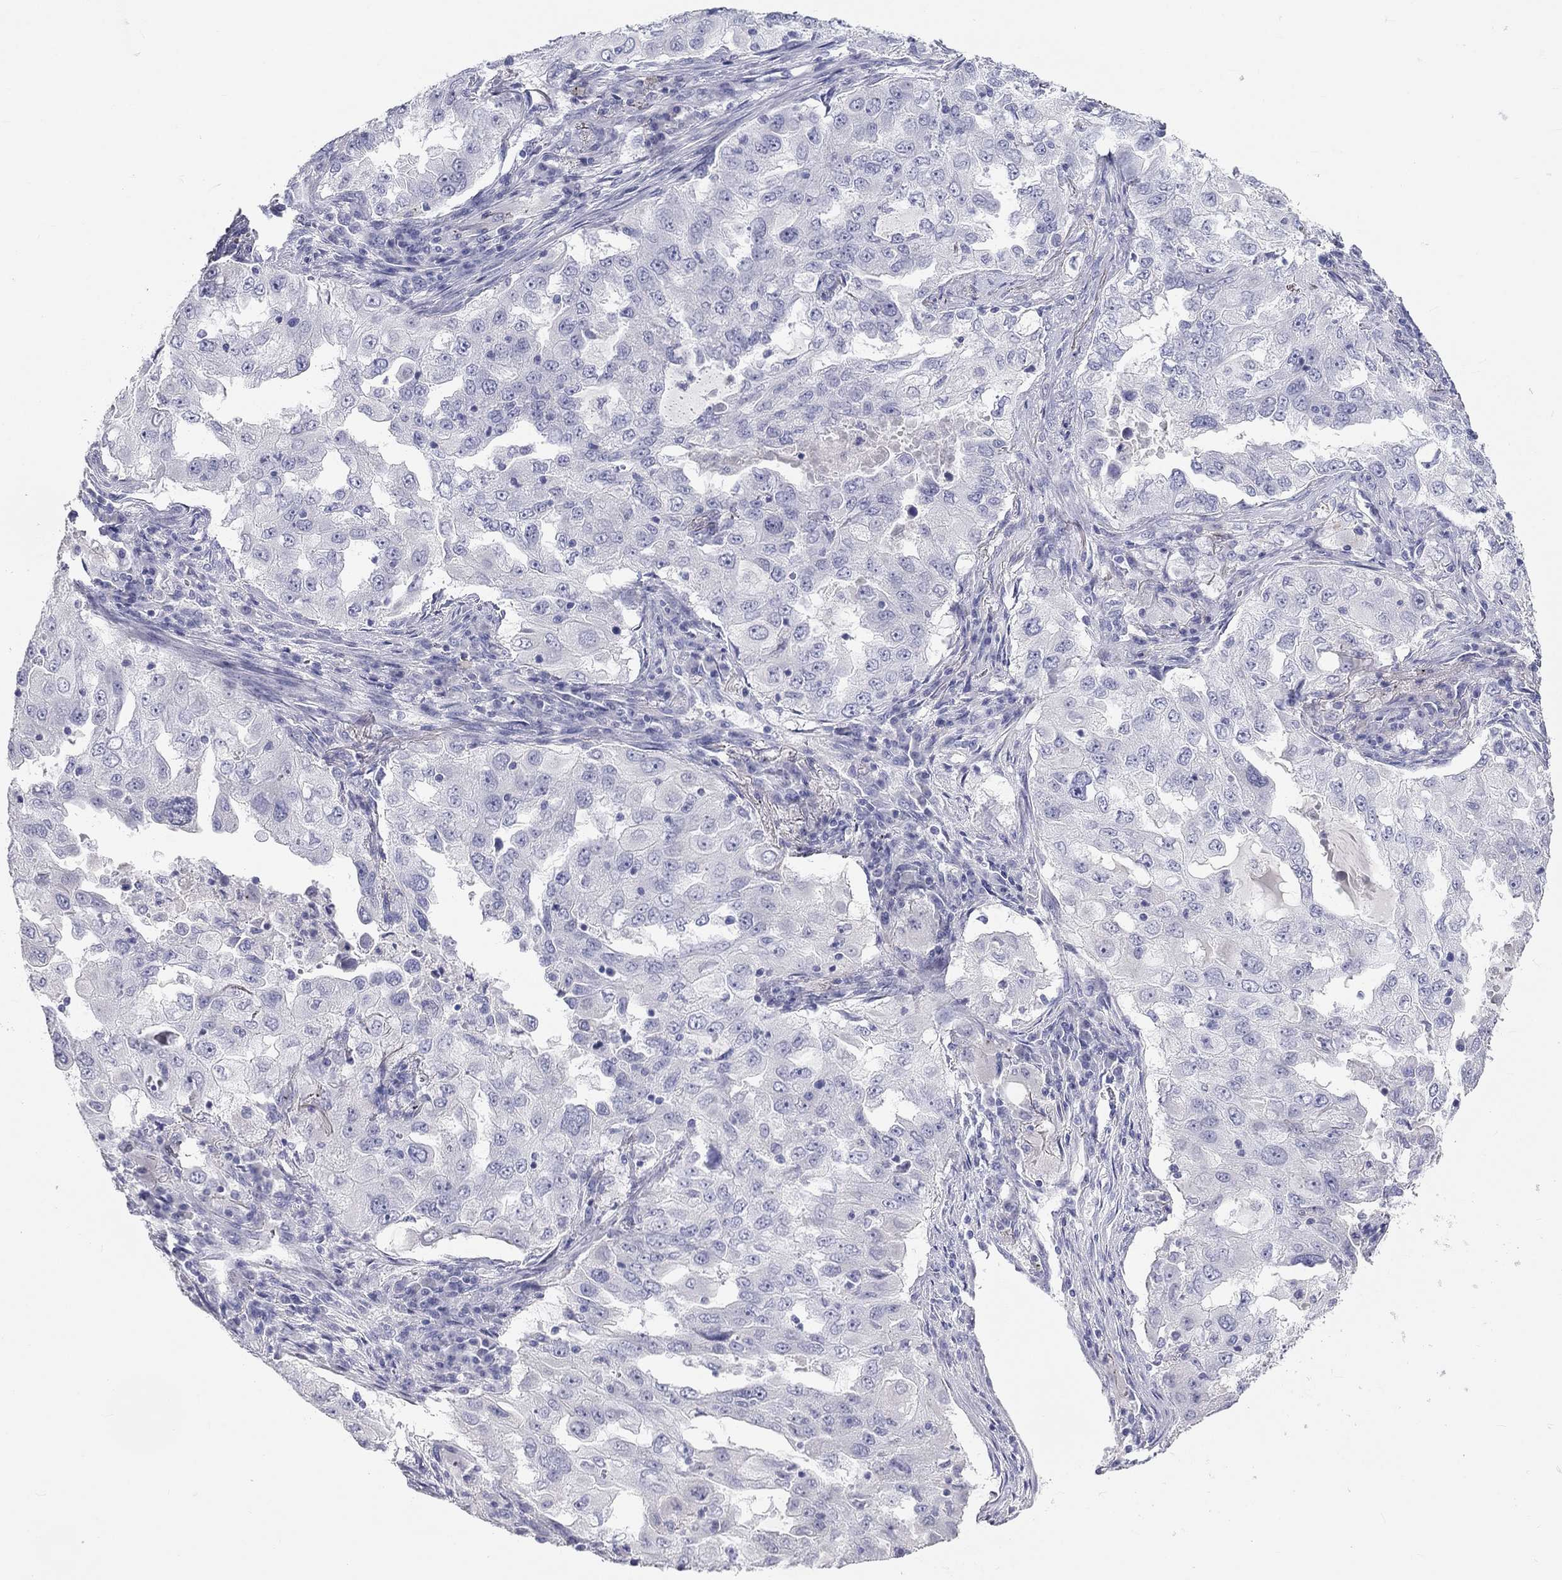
{"staining": {"intensity": "negative", "quantity": "none", "location": "none"}, "tissue": "lung cancer", "cell_type": "Tumor cells", "image_type": "cancer", "snomed": [{"axis": "morphology", "description": "Adenocarcinoma, NOS"}, {"axis": "topography", "description": "Lung"}], "caption": "Tumor cells show no significant protein staining in lung cancer (adenocarcinoma). Brightfield microscopy of immunohistochemistry stained with DAB (brown) and hematoxylin (blue), captured at high magnification.", "gene": "PCDHGC5", "patient": {"sex": "female", "age": 61}}